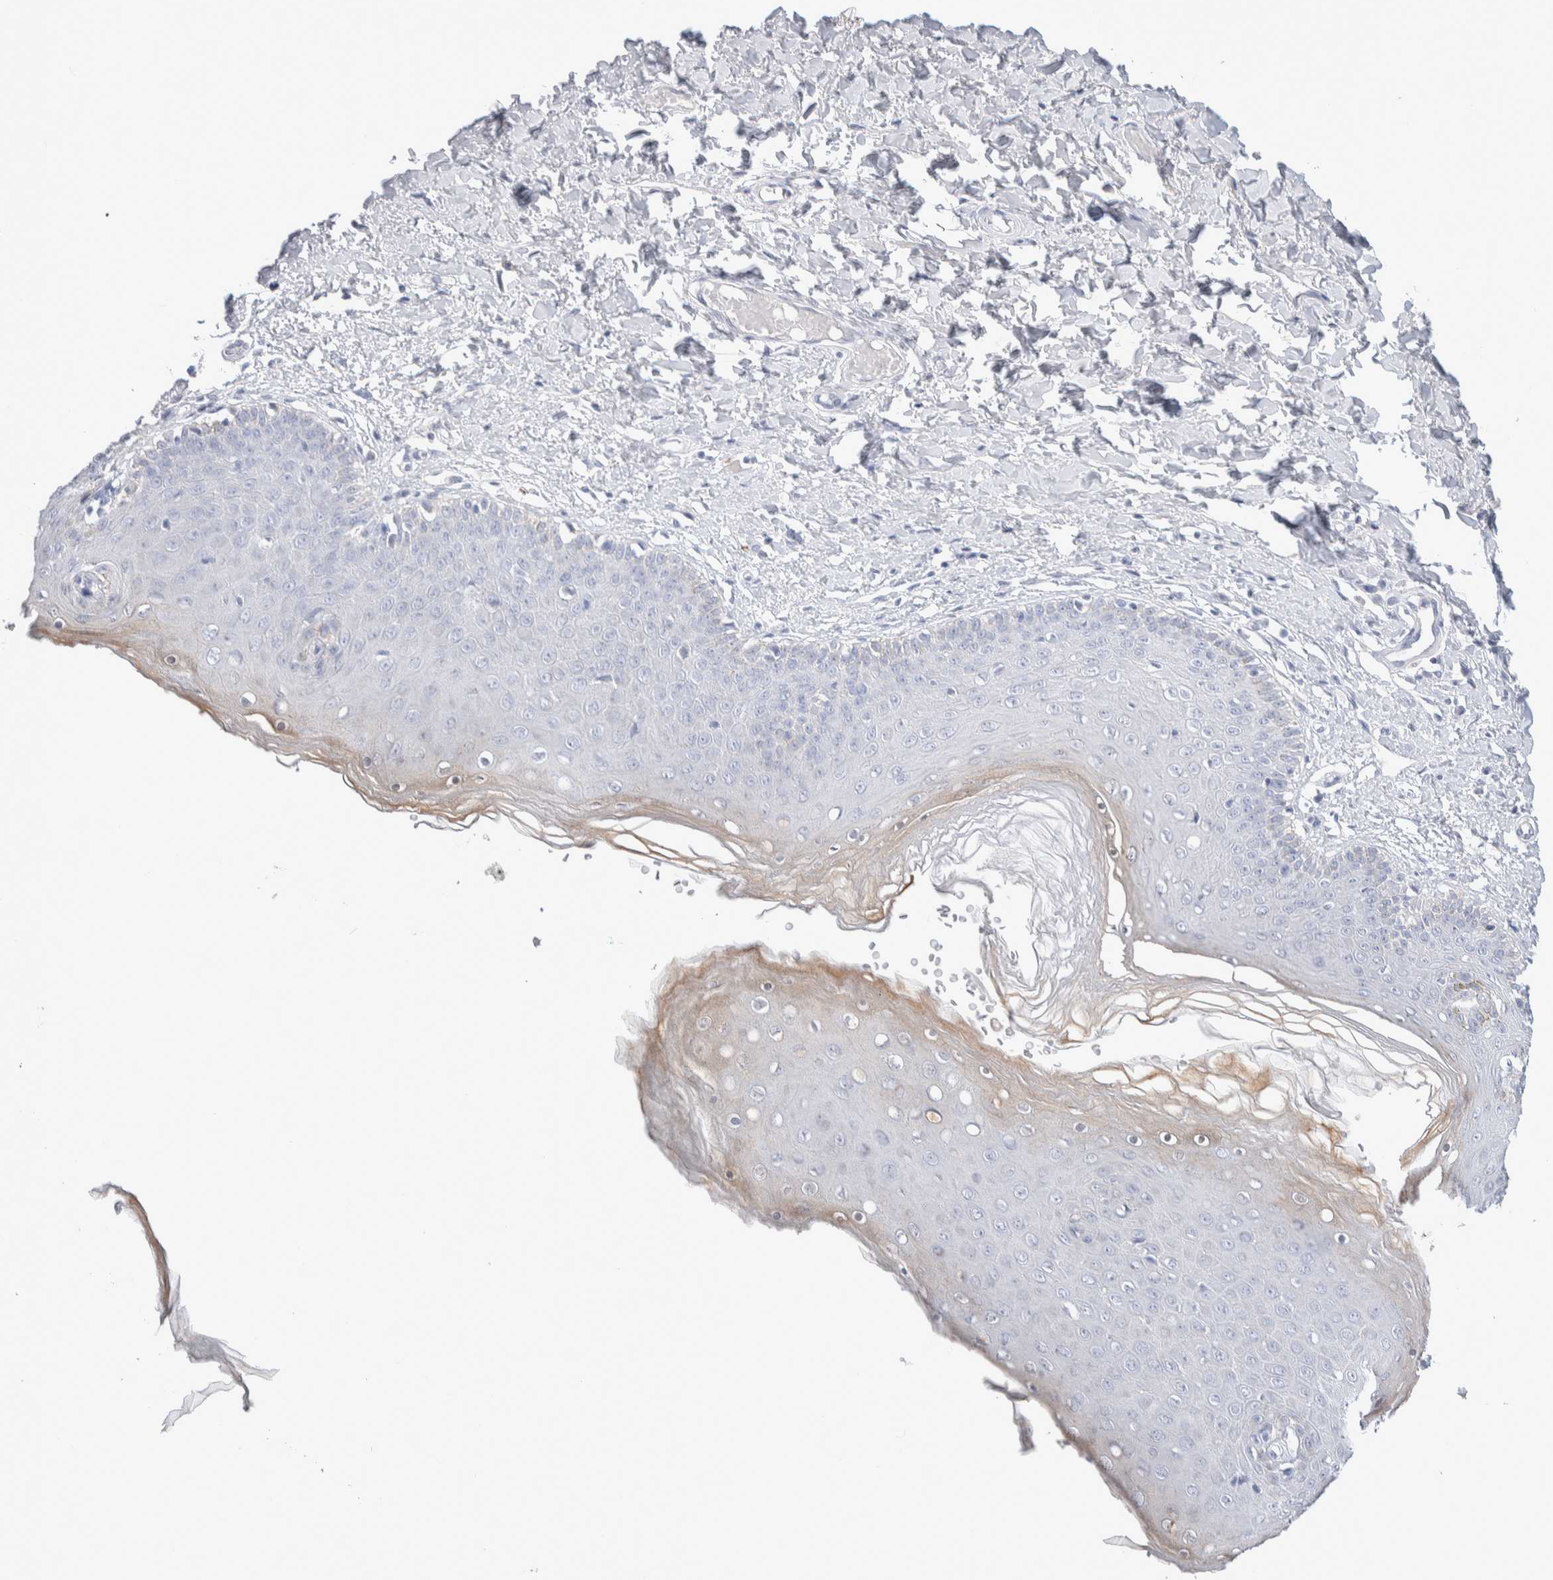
{"staining": {"intensity": "moderate", "quantity": "<25%", "location": "cytoplasmic/membranous"}, "tissue": "skin", "cell_type": "Epidermal cells", "image_type": "normal", "snomed": [{"axis": "morphology", "description": "Normal tissue, NOS"}, {"axis": "topography", "description": "Vulva"}], "caption": "Immunohistochemical staining of normal human skin exhibits moderate cytoplasmic/membranous protein expression in about <25% of epidermal cells.", "gene": "GDA", "patient": {"sex": "female", "age": 66}}